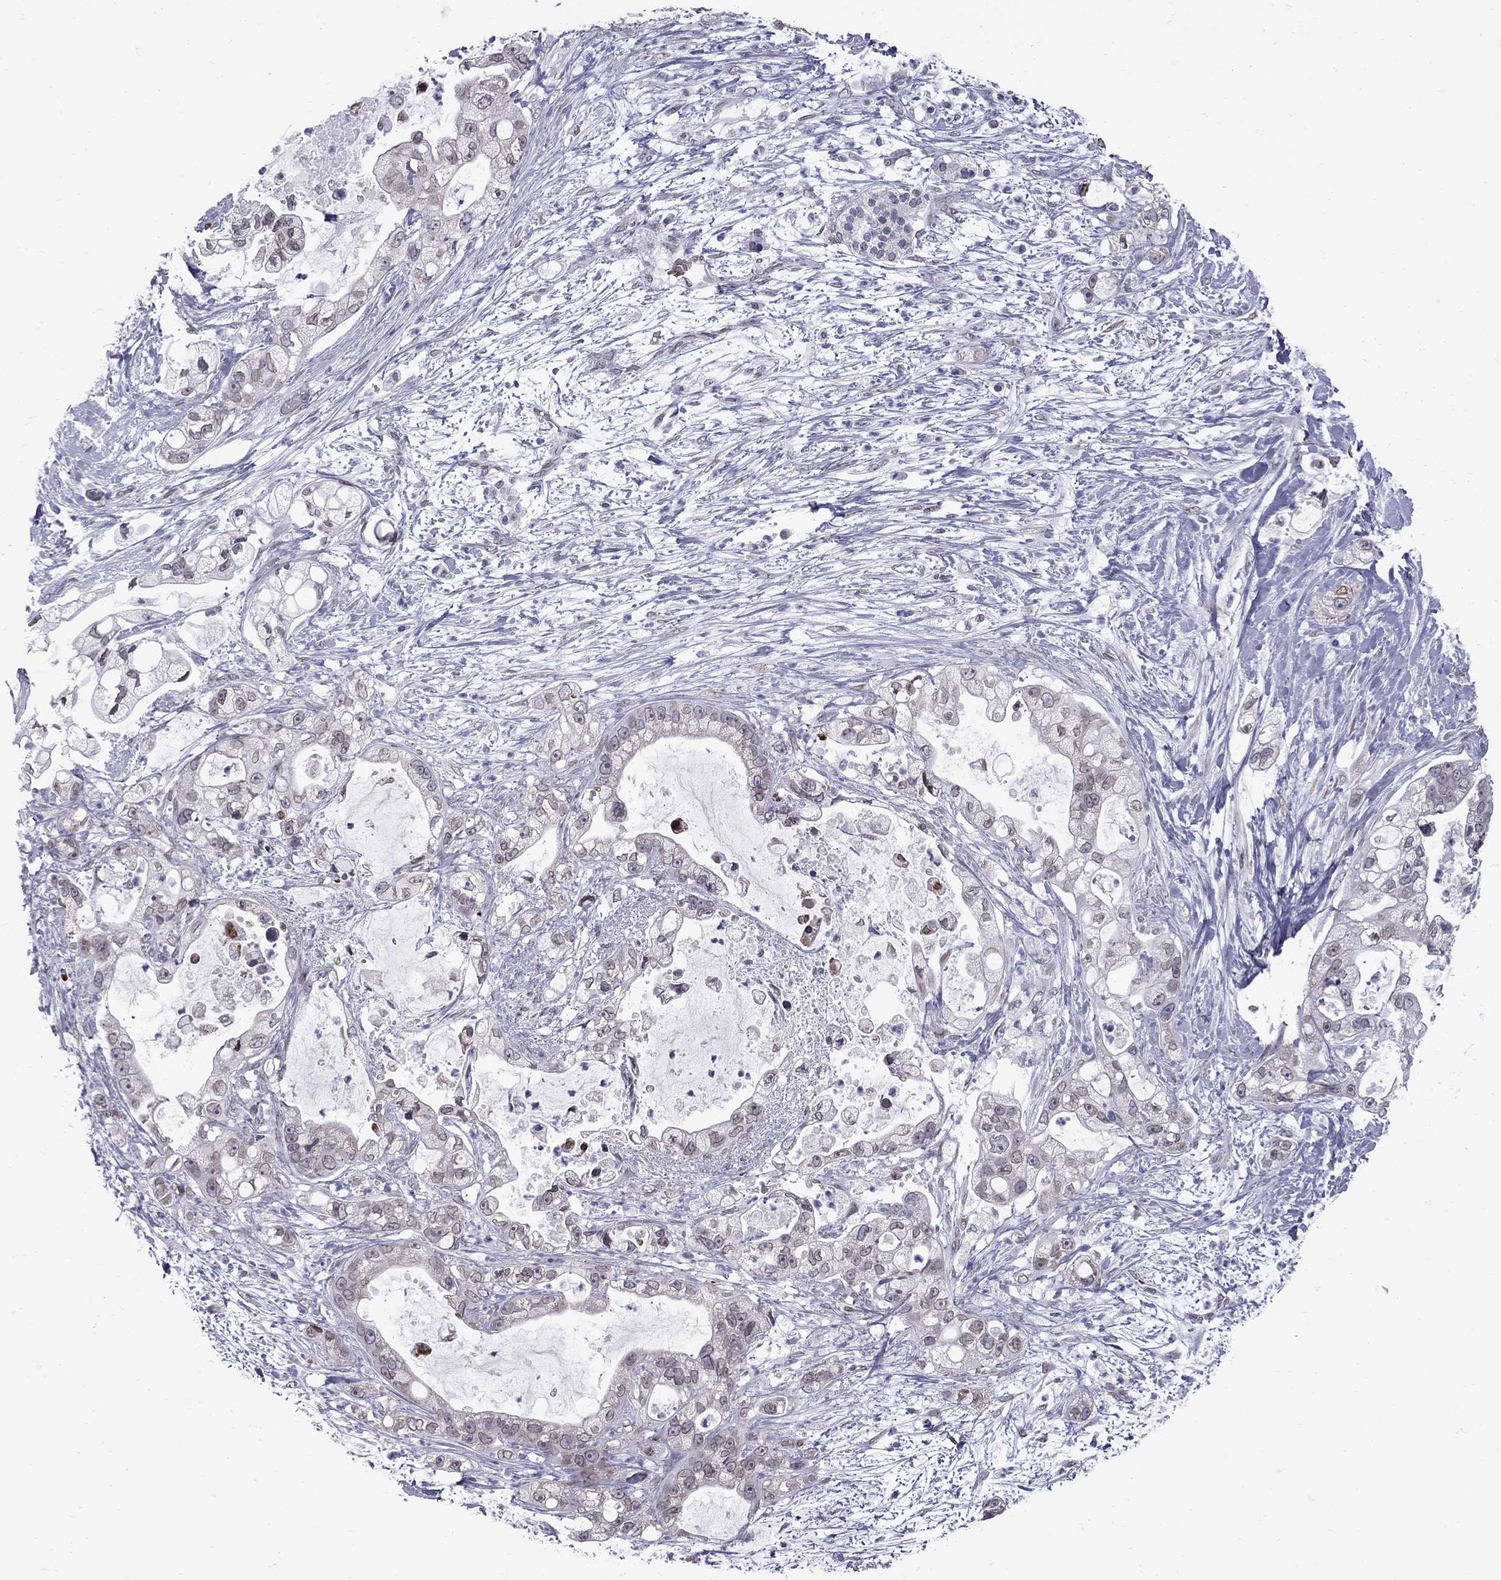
{"staining": {"intensity": "weak", "quantity": "<25%", "location": "nuclear"}, "tissue": "pancreatic cancer", "cell_type": "Tumor cells", "image_type": "cancer", "snomed": [{"axis": "morphology", "description": "Adenocarcinoma, NOS"}, {"axis": "topography", "description": "Pancreas"}], "caption": "IHC histopathology image of neoplastic tissue: pancreatic cancer (adenocarcinoma) stained with DAB (3,3'-diaminobenzidine) reveals no significant protein staining in tumor cells. (DAB IHC, high magnification).", "gene": "CLTCL1", "patient": {"sex": "female", "age": 69}}